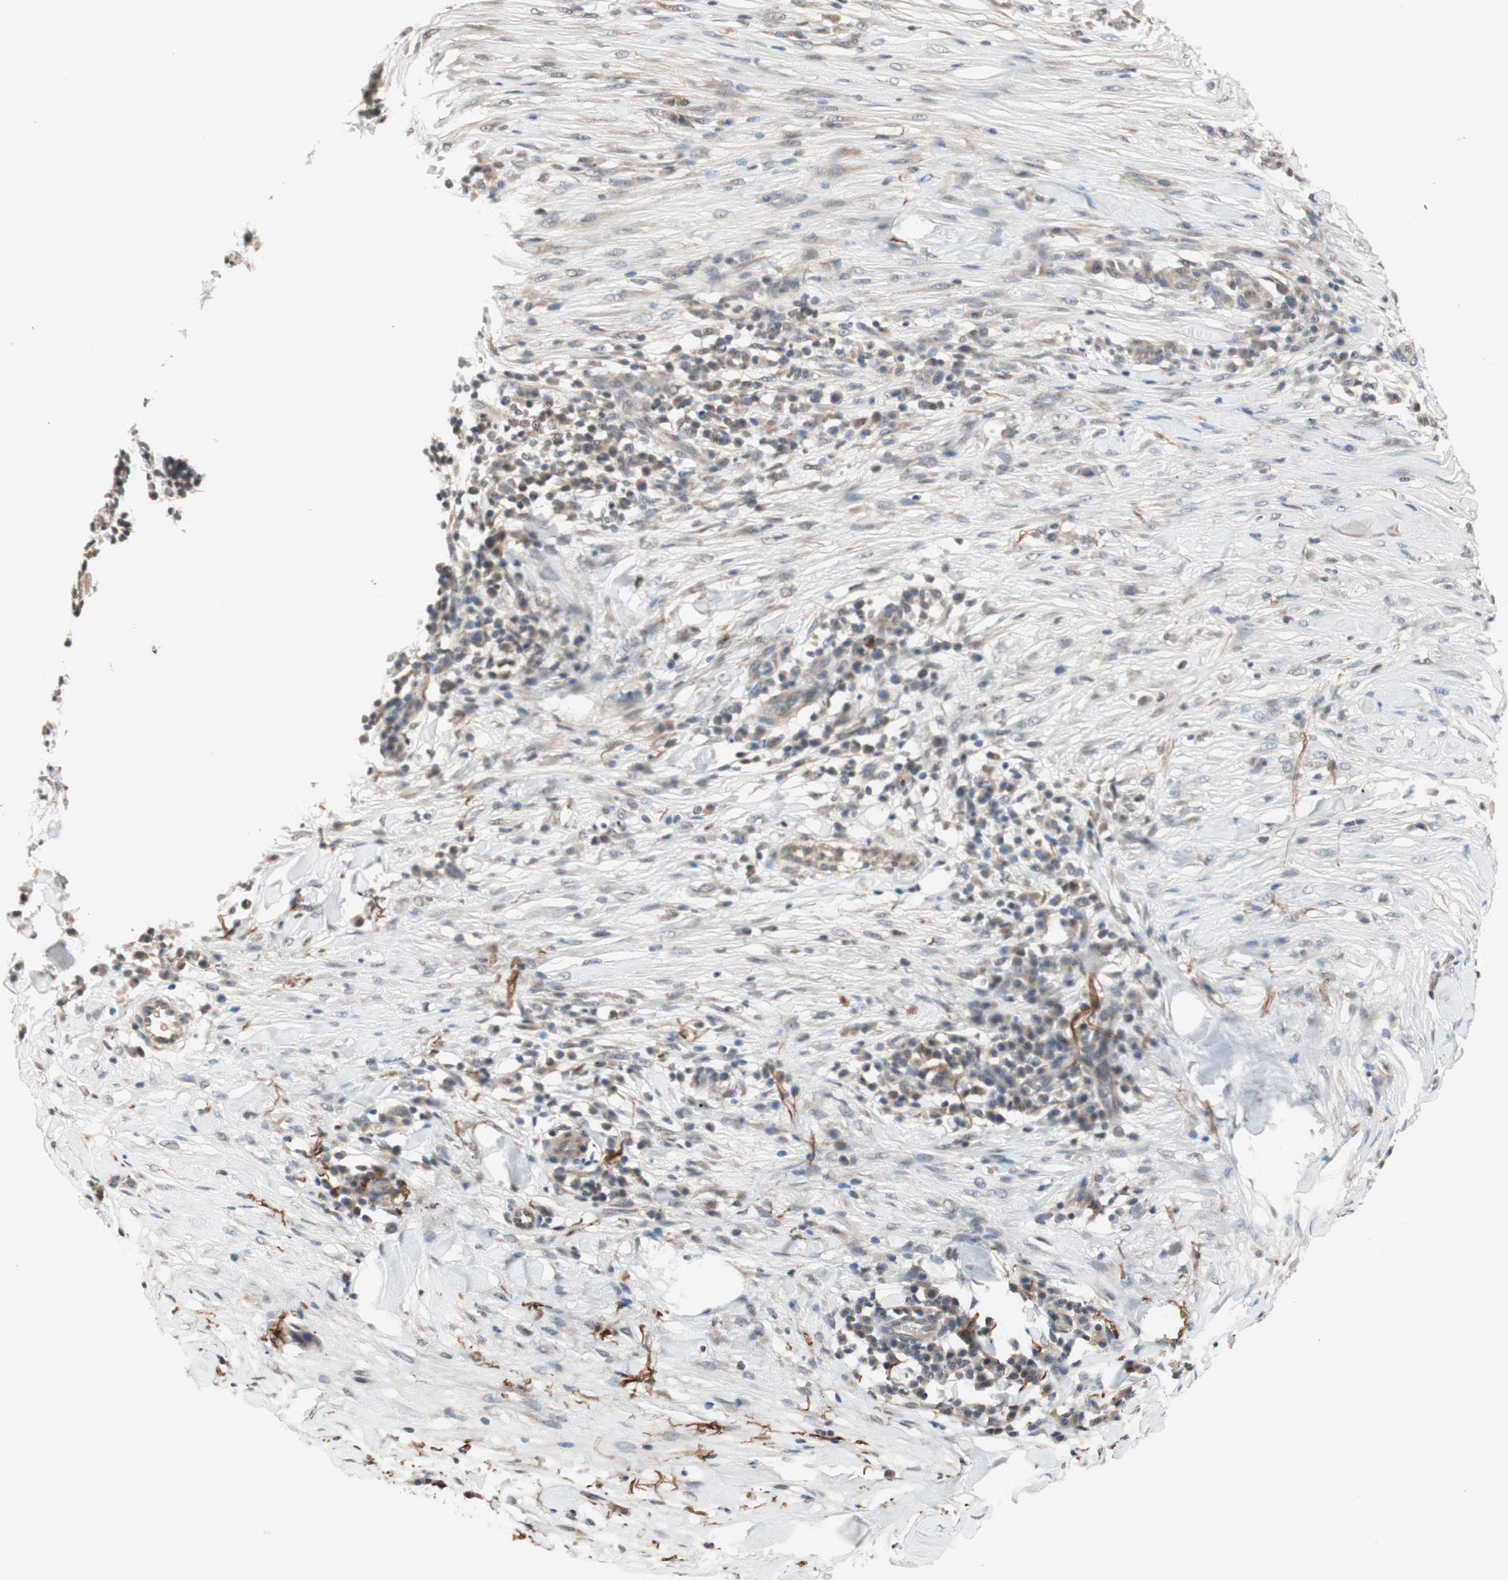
{"staining": {"intensity": "weak", "quantity": "25%-75%", "location": "cytoplasmic/membranous"}, "tissue": "skin cancer", "cell_type": "Tumor cells", "image_type": "cancer", "snomed": [{"axis": "morphology", "description": "Squamous cell carcinoma, NOS"}, {"axis": "topography", "description": "Skin"}], "caption": "Weak cytoplasmic/membranous protein expression is present in about 25%-75% of tumor cells in squamous cell carcinoma (skin).", "gene": "CD55", "patient": {"sex": "male", "age": 24}}